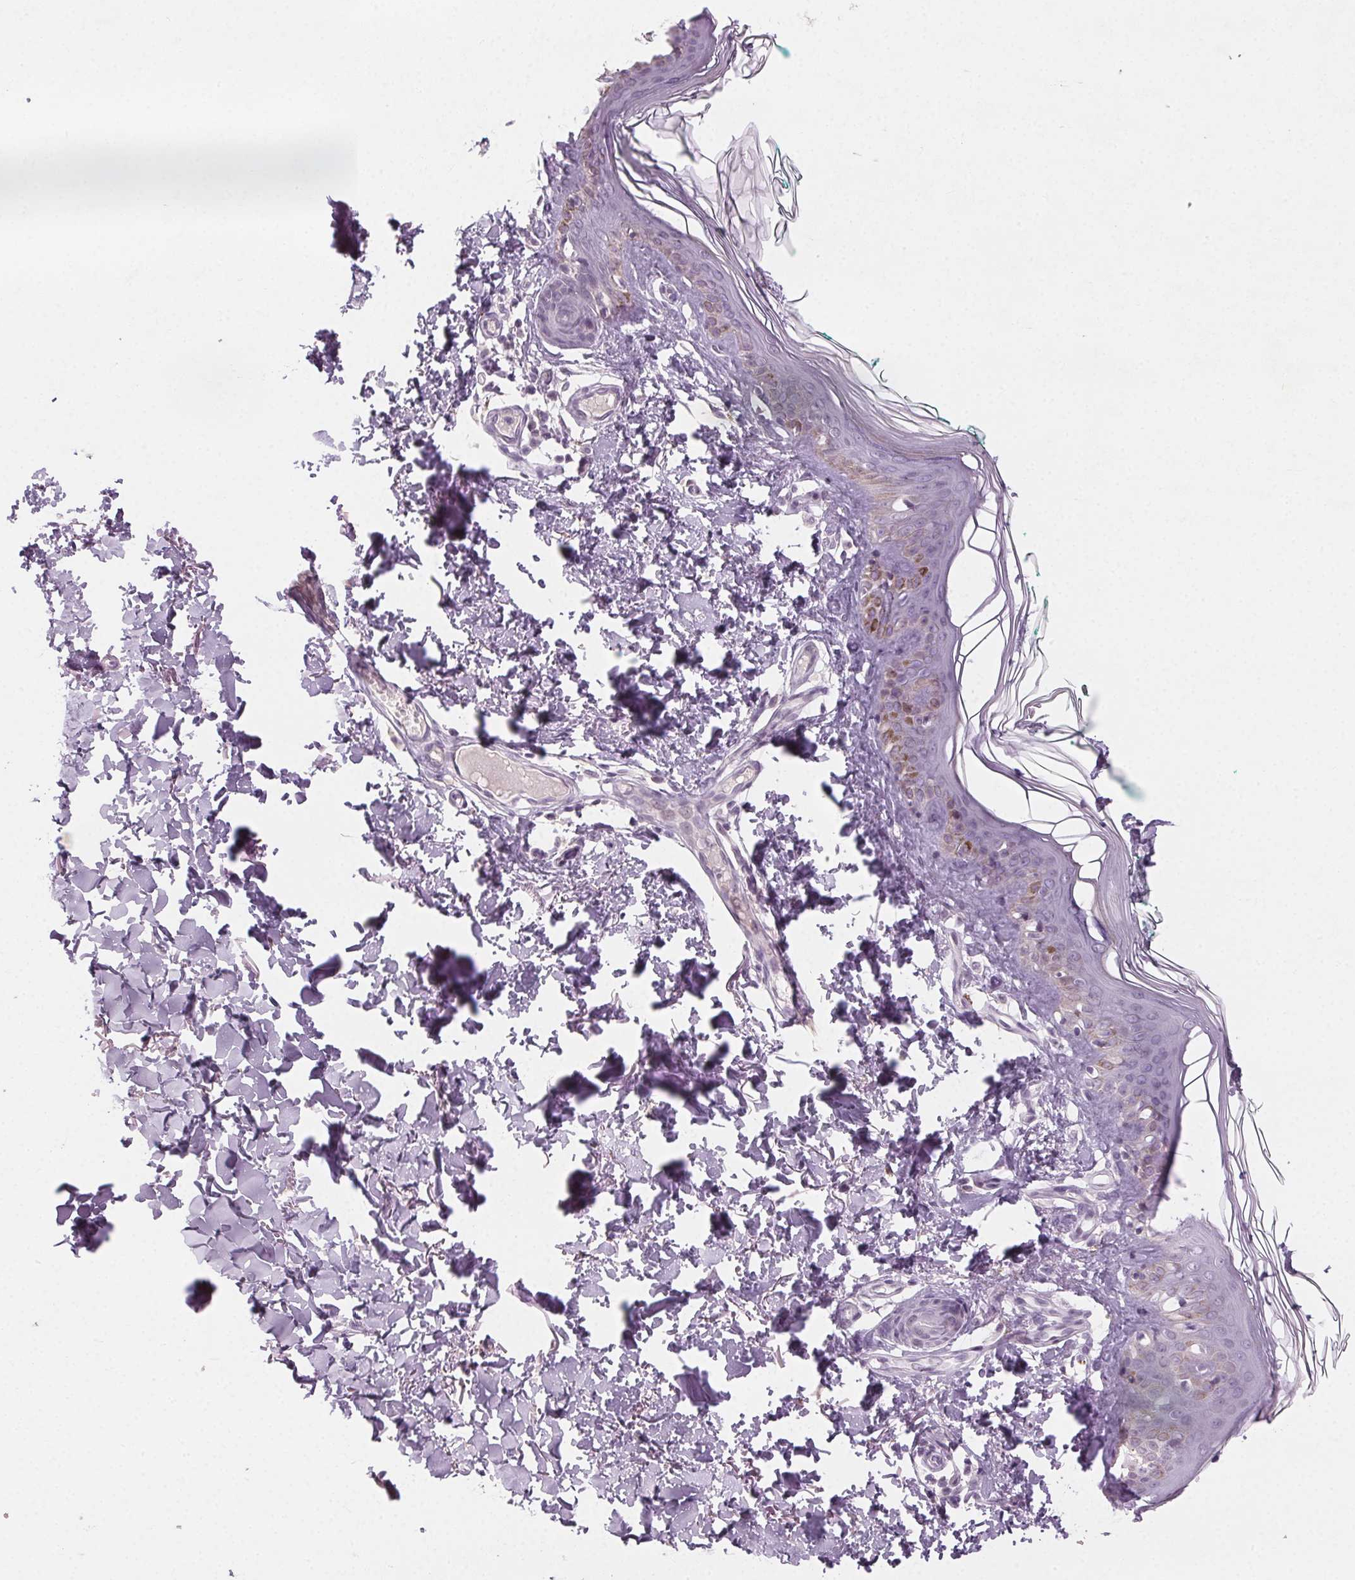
{"staining": {"intensity": "negative", "quantity": "none", "location": "none"}, "tissue": "skin", "cell_type": "Fibroblasts", "image_type": "normal", "snomed": [{"axis": "morphology", "description": "Normal tissue, NOS"}, {"axis": "topography", "description": "Skin"}, {"axis": "topography", "description": "Peripheral nerve tissue"}], "caption": "DAB immunohistochemical staining of benign skin displays no significant staining in fibroblasts. The staining was performed using DAB to visualize the protein expression in brown, while the nuclei were stained in blue with hematoxylin (Magnification: 20x).", "gene": "HSF5", "patient": {"sex": "female", "age": 45}}